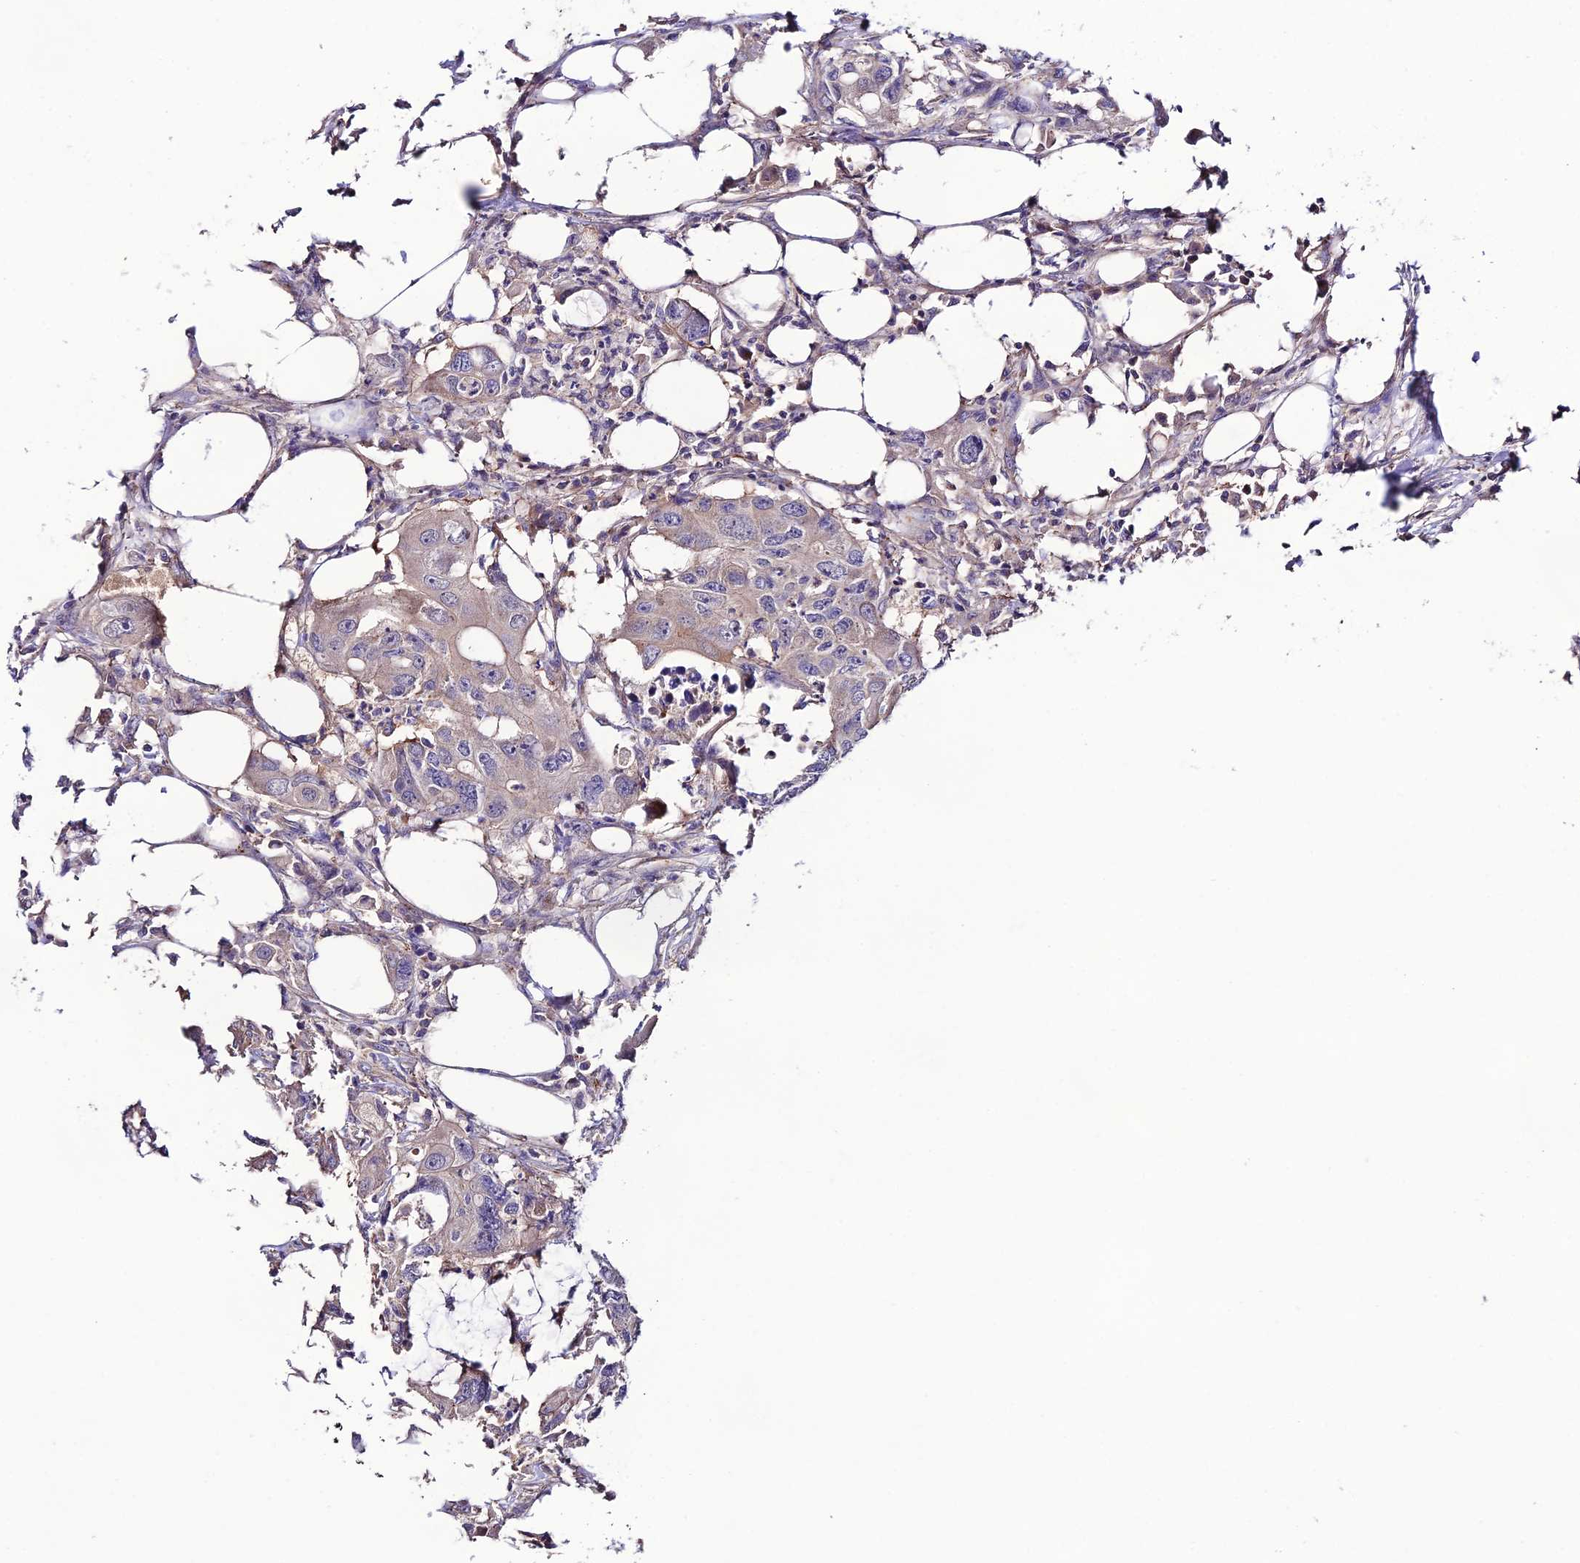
{"staining": {"intensity": "negative", "quantity": "none", "location": "none"}, "tissue": "colorectal cancer", "cell_type": "Tumor cells", "image_type": "cancer", "snomed": [{"axis": "morphology", "description": "Adenocarcinoma, NOS"}, {"axis": "topography", "description": "Colon"}], "caption": "Colorectal cancer stained for a protein using immunohistochemistry demonstrates no positivity tumor cells.", "gene": "BRME1", "patient": {"sex": "male", "age": 71}}